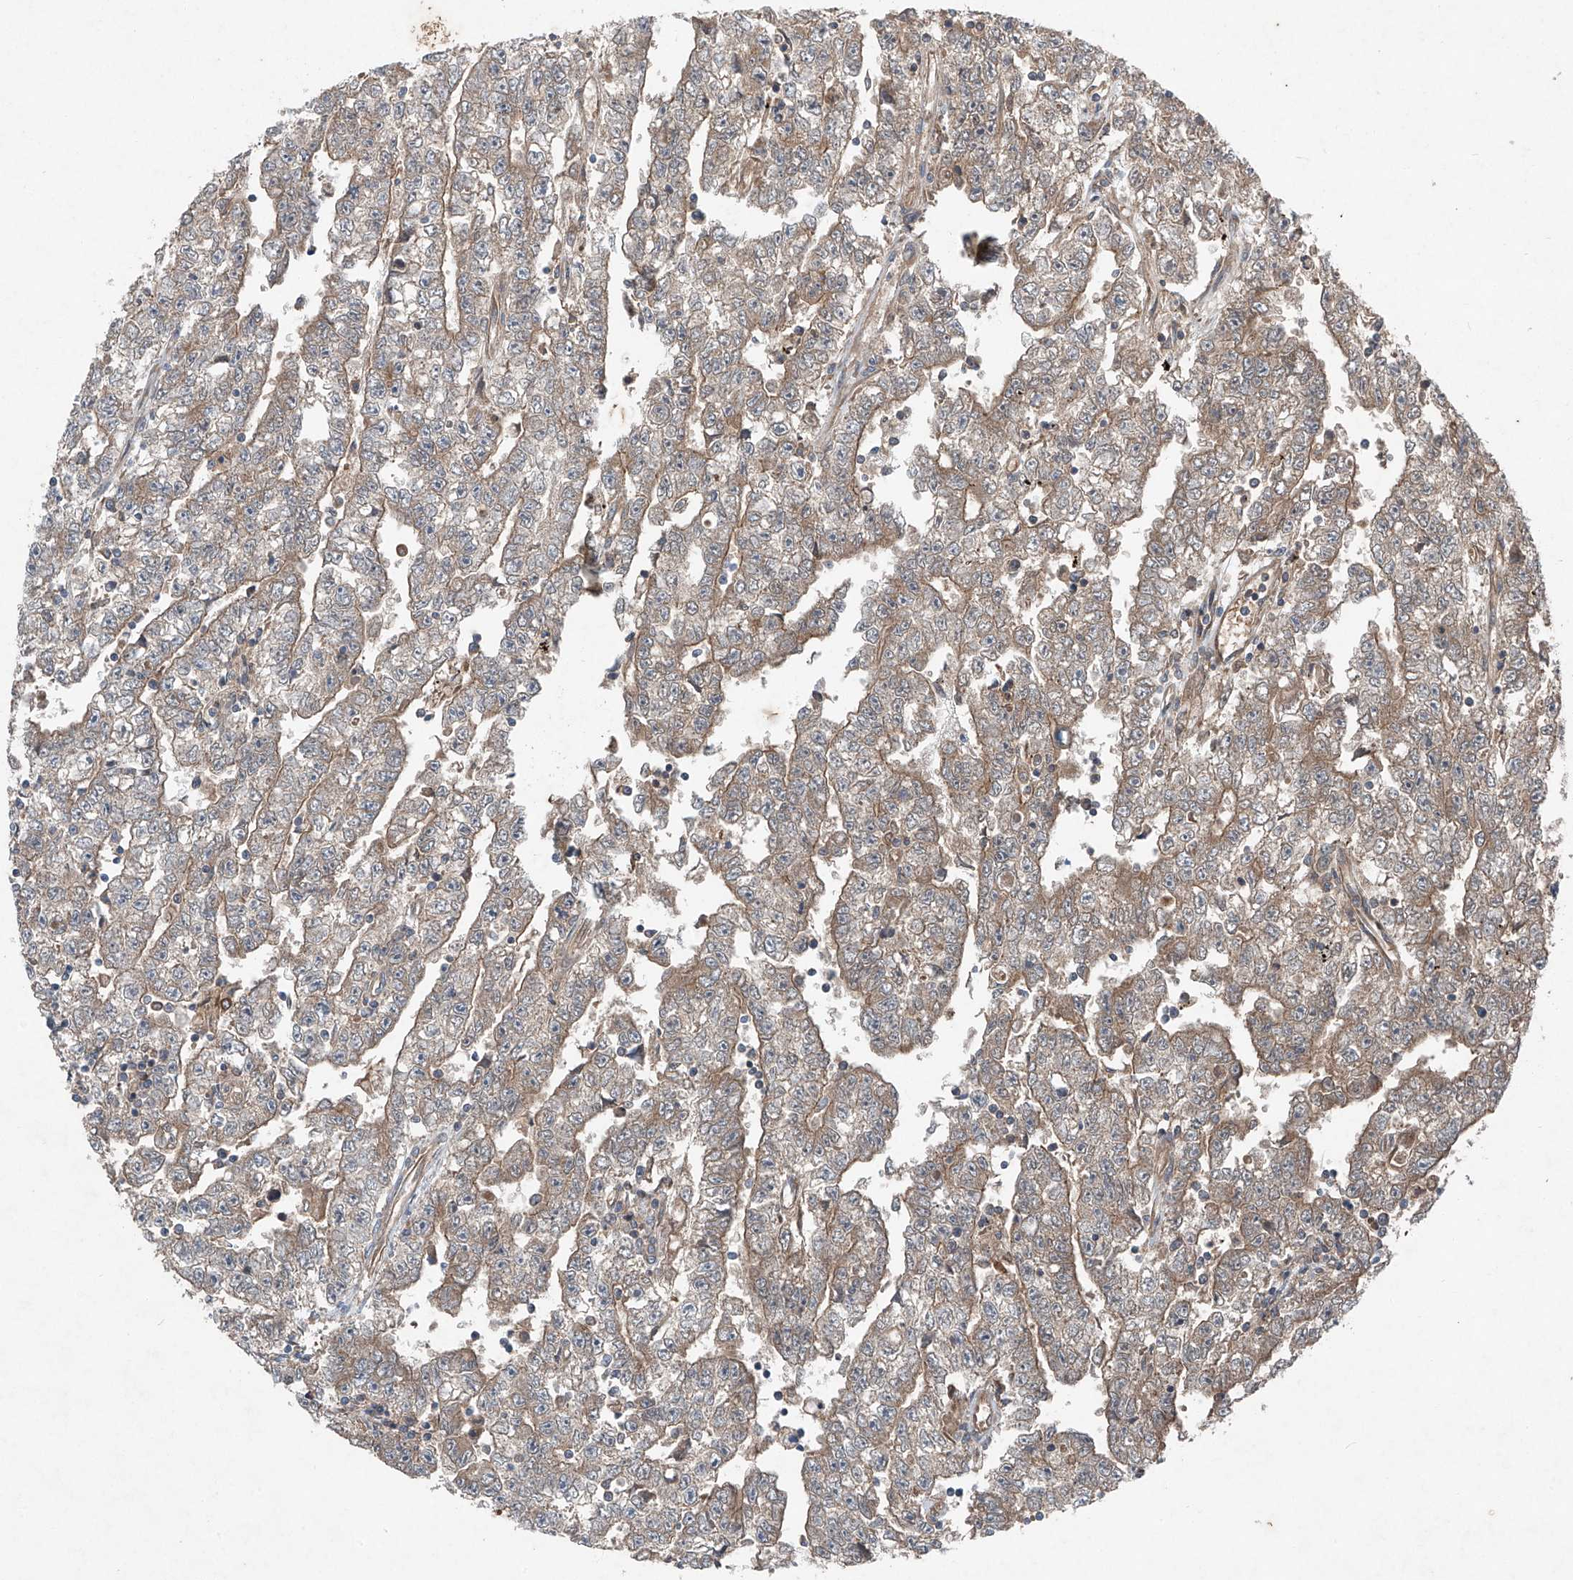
{"staining": {"intensity": "weak", "quantity": ">75%", "location": "cytoplasmic/membranous"}, "tissue": "testis cancer", "cell_type": "Tumor cells", "image_type": "cancer", "snomed": [{"axis": "morphology", "description": "Carcinoma, Embryonal, NOS"}, {"axis": "topography", "description": "Testis"}], "caption": "Testis embryonal carcinoma was stained to show a protein in brown. There is low levels of weak cytoplasmic/membranous expression in approximately >75% of tumor cells.", "gene": "FOXRED2", "patient": {"sex": "male", "age": 25}}